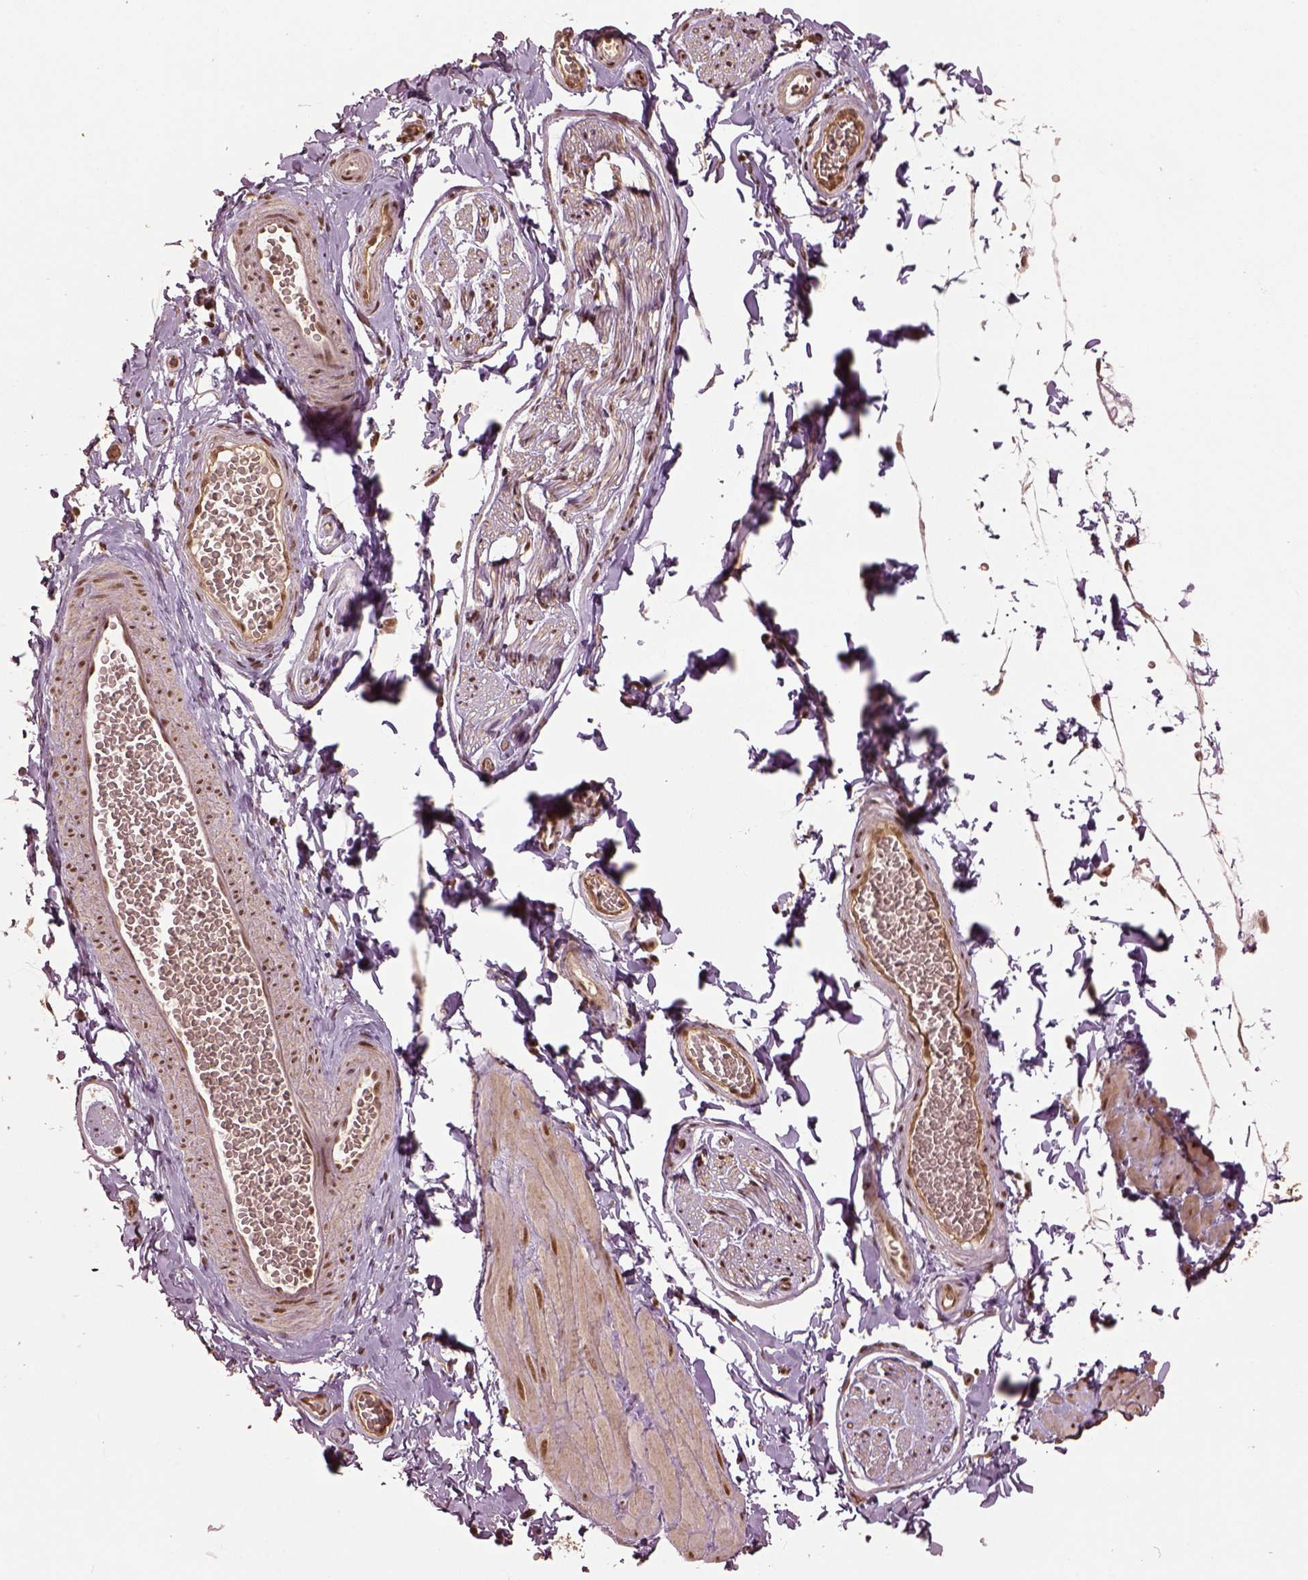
{"staining": {"intensity": "strong", "quantity": ">75%", "location": "nuclear"}, "tissue": "adipose tissue", "cell_type": "Adipocytes", "image_type": "normal", "snomed": [{"axis": "morphology", "description": "Normal tissue, NOS"}, {"axis": "topography", "description": "Smooth muscle"}, {"axis": "topography", "description": "Peripheral nerve tissue"}], "caption": "Adipocytes show strong nuclear positivity in about >75% of cells in normal adipose tissue. The staining is performed using DAB brown chromogen to label protein expression. The nuclei are counter-stained blue using hematoxylin.", "gene": "BRD9", "patient": {"sex": "male", "age": 22}}